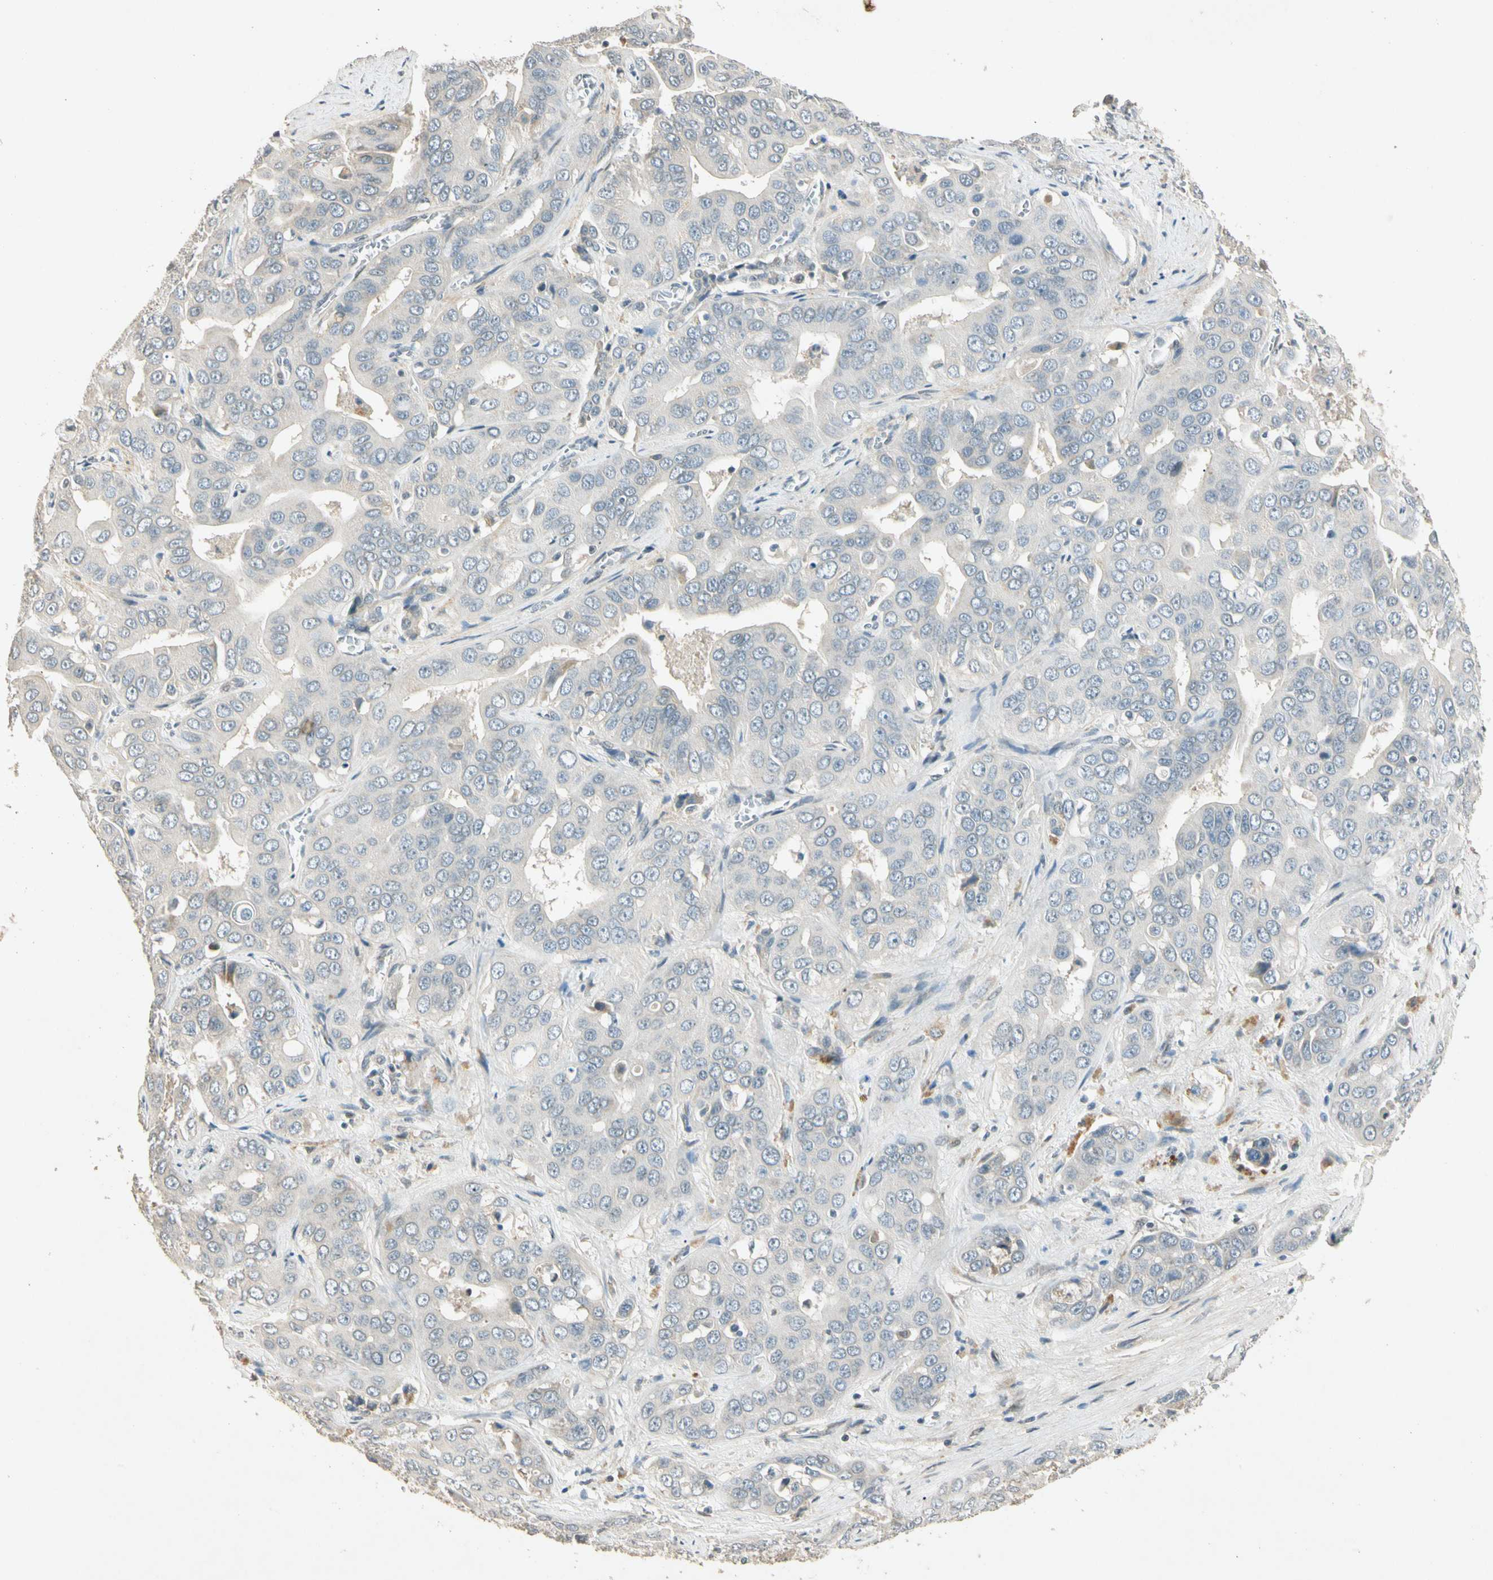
{"staining": {"intensity": "negative", "quantity": "none", "location": "none"}, "tissue": "liver cancer", "cell_type": "Tumor cells", "image_type": "cancer", "snomed": [{"axis": "morphology", "description": "Cholangiocarcinoma"}, {"axis": "topography", "description": "Liver"}], "caption": "The photomicrograph demonstrates no significant positivity in tumor cells of cholangiocarcinoma (liver).", "gene": "ZBTB4", "patient": {"sex": "female", "age": 52}}